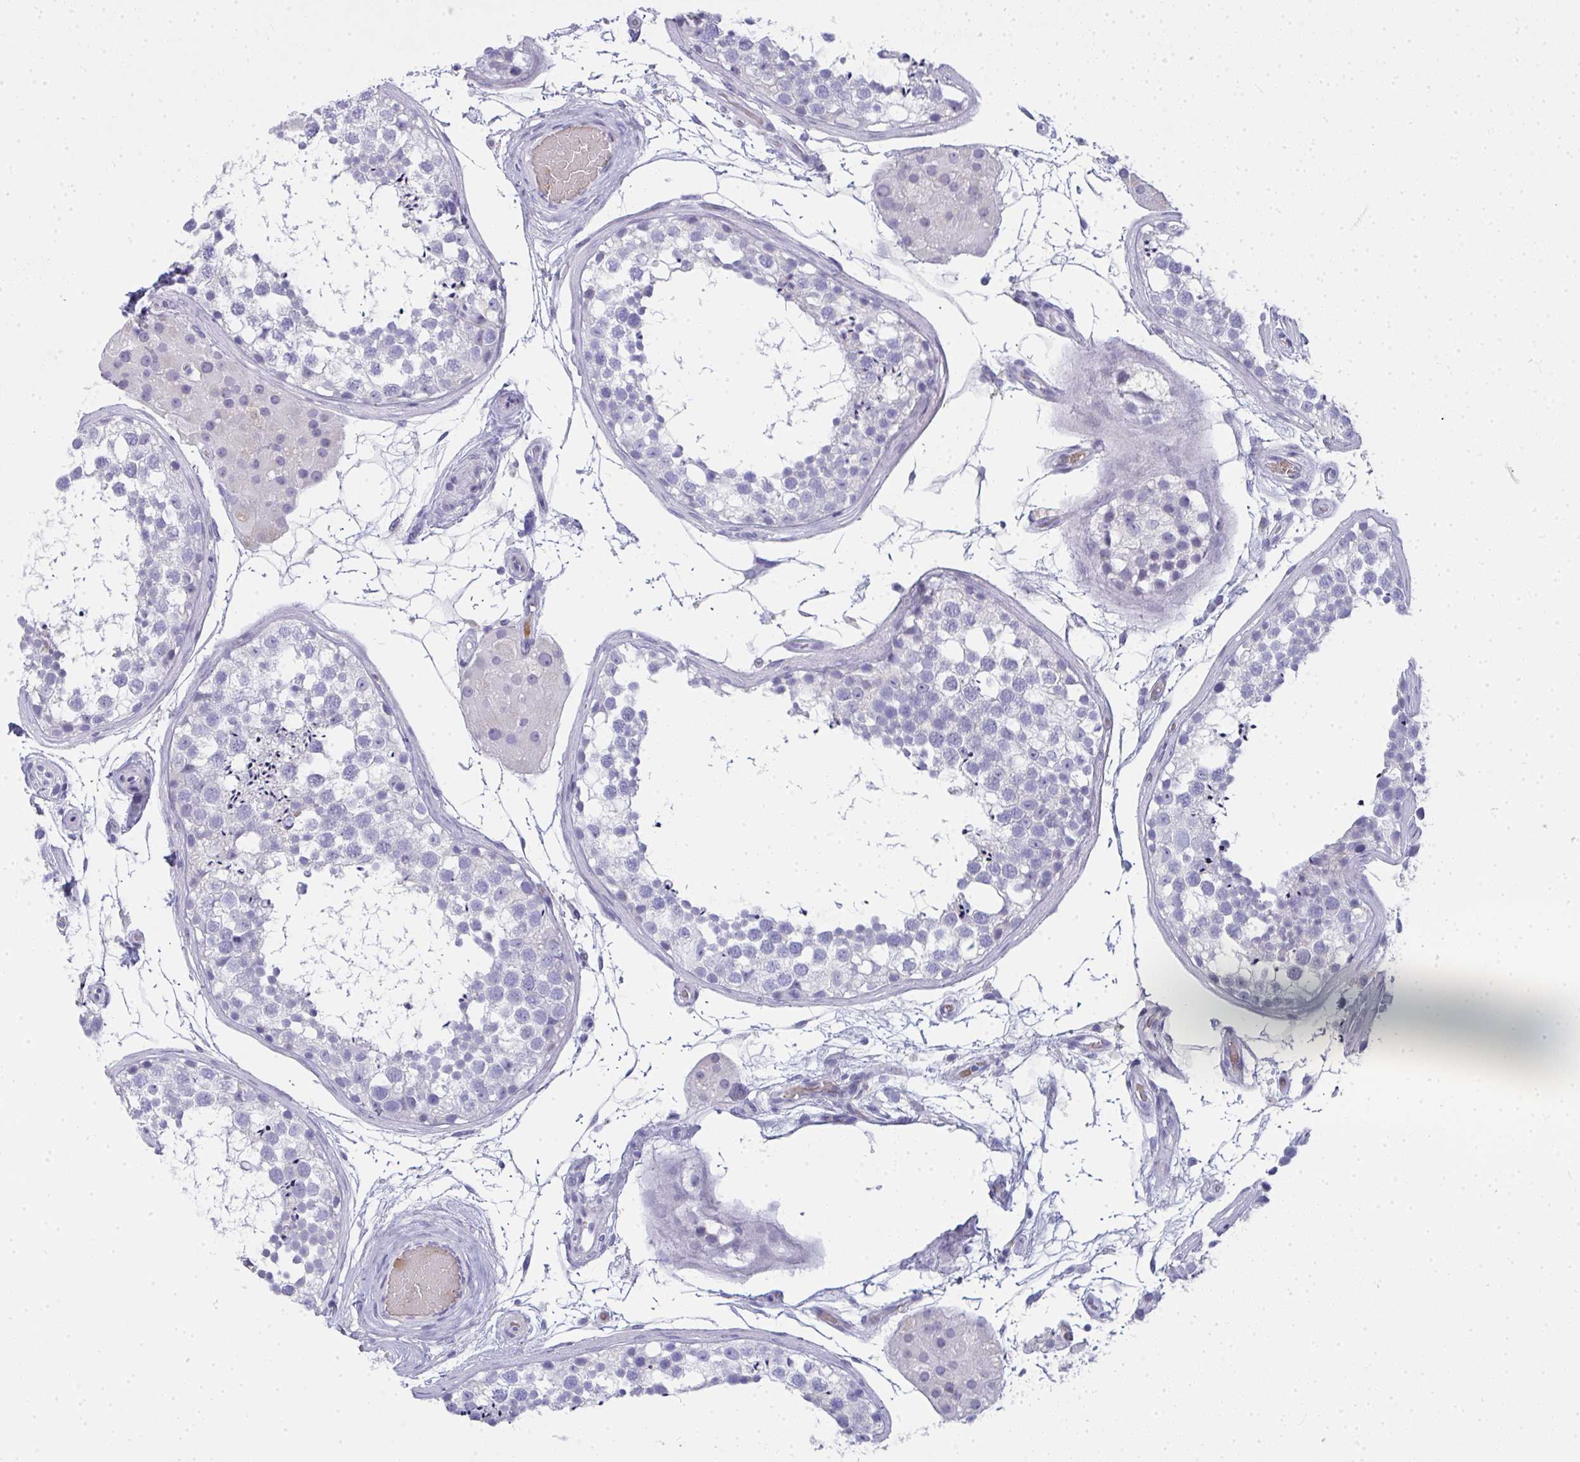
{"staining": {"intensity": "negative", "quantity": "none", "location": "none"}, "tissue": "testis", "cell_type": "Cells in seminiferous ducts", "image_type": "normal", "snomed": [{"axis": "morphology", "description": "Normal tissue, NOS"}, {"axis": "morphology", "description": "Seminoma, NOS"}, {"axis": "topography", "description": "Testis"}], "caption": "Immunohistochemical staining of normal testis reveals no significant staining in cells in seminiferous ducts.", "gene": "ZNF182", "patient": {"sex": "male", "age": 65}}